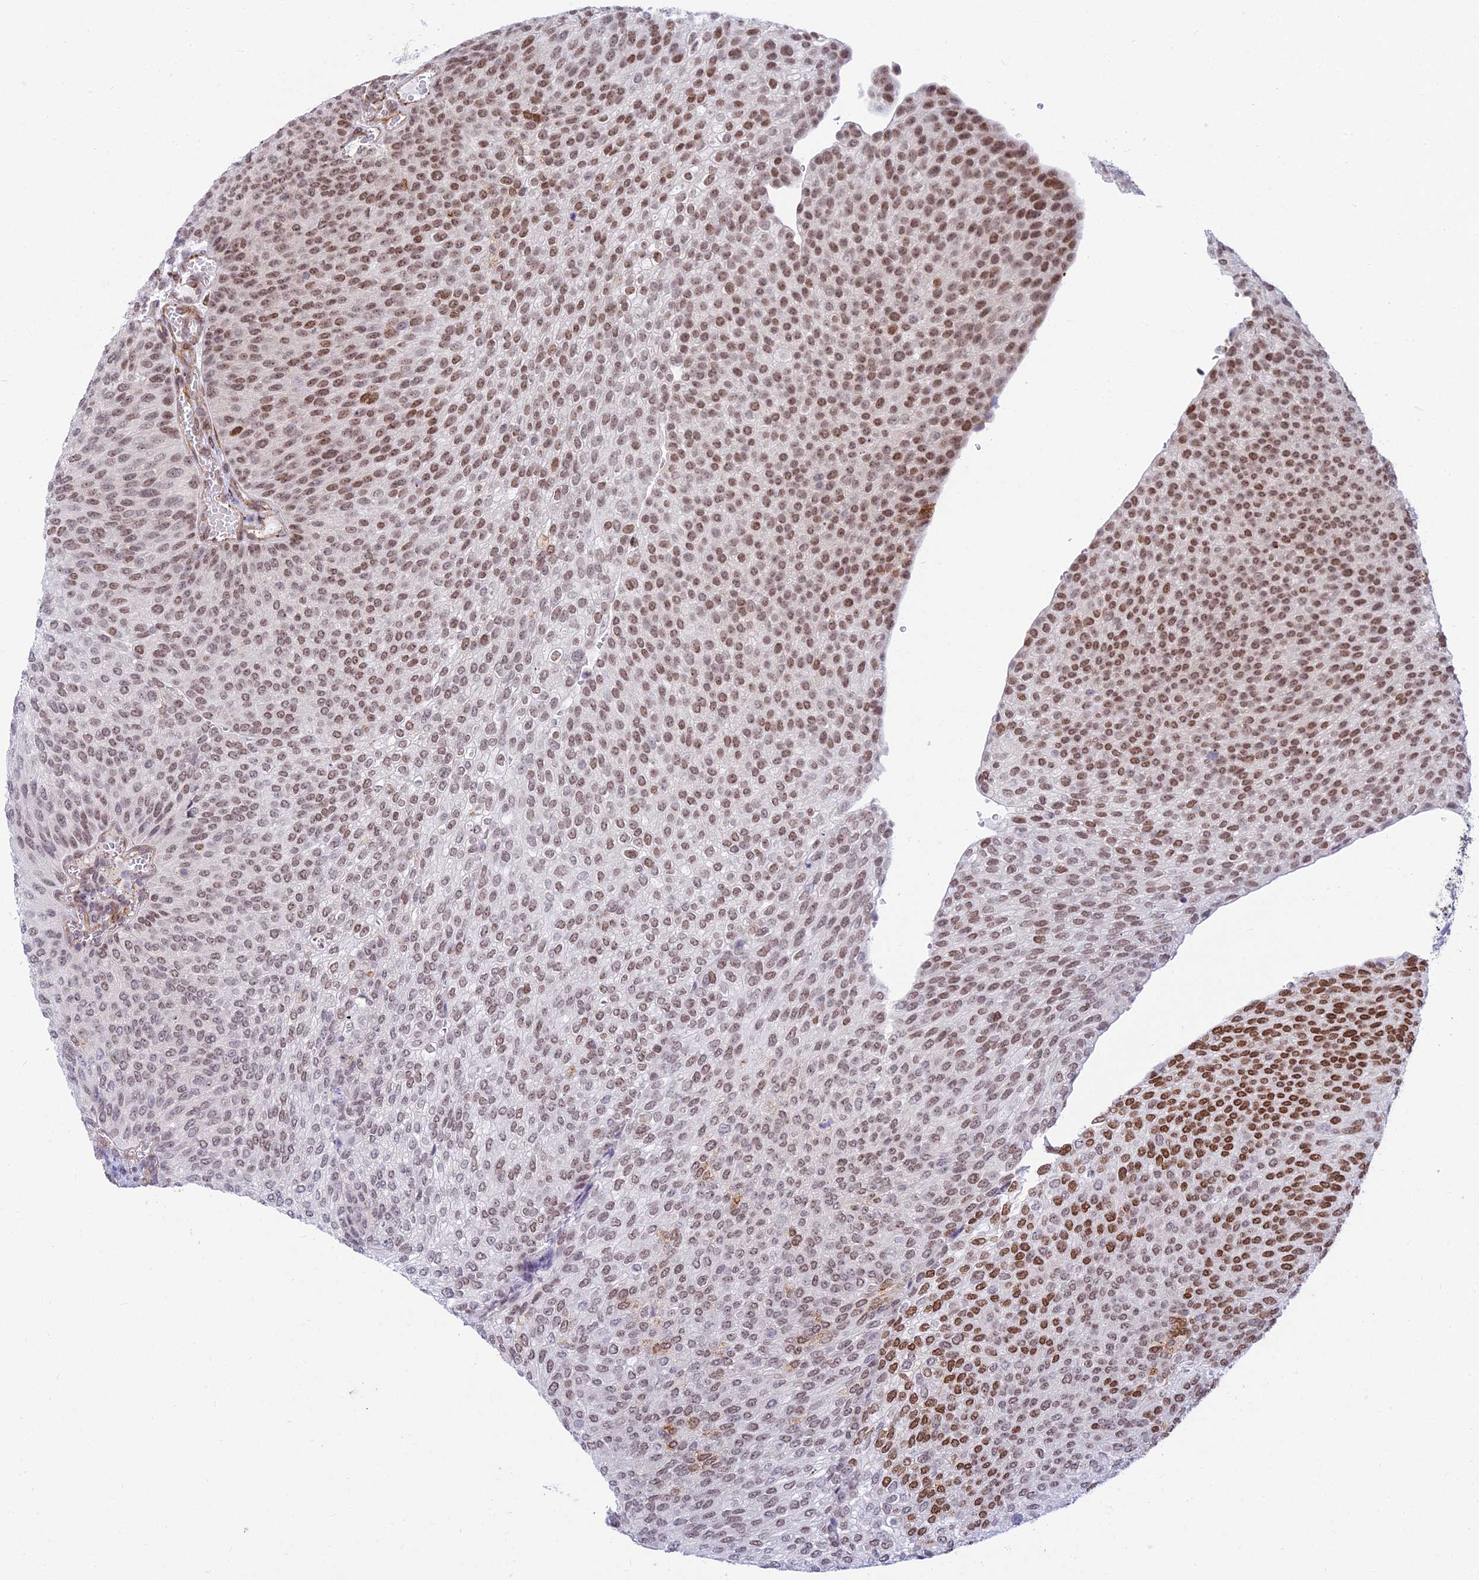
{"staining": {"intensity": "moderate", "quantity": "25%-75%", "location": "nuclear"}, "tissue": "urothelial cancer", "cell_type": "Tumor cells", "image_type": "cancer", "snomed": [{"axis": "morphology", "description": "Urothelial carcinoma, High grade"}, {"axis": "topography", "description": "Urinary bladder"}], "caption": "DAB (3,3'-diaminobenzidine) immunohistochemical staining of human urothelial cancer exhibits moderate nuclear protein positivity in about 25%-75% of tumor cells.", "gene": "SAPCD2", "patient": {"sex": "female", "age": 79}}